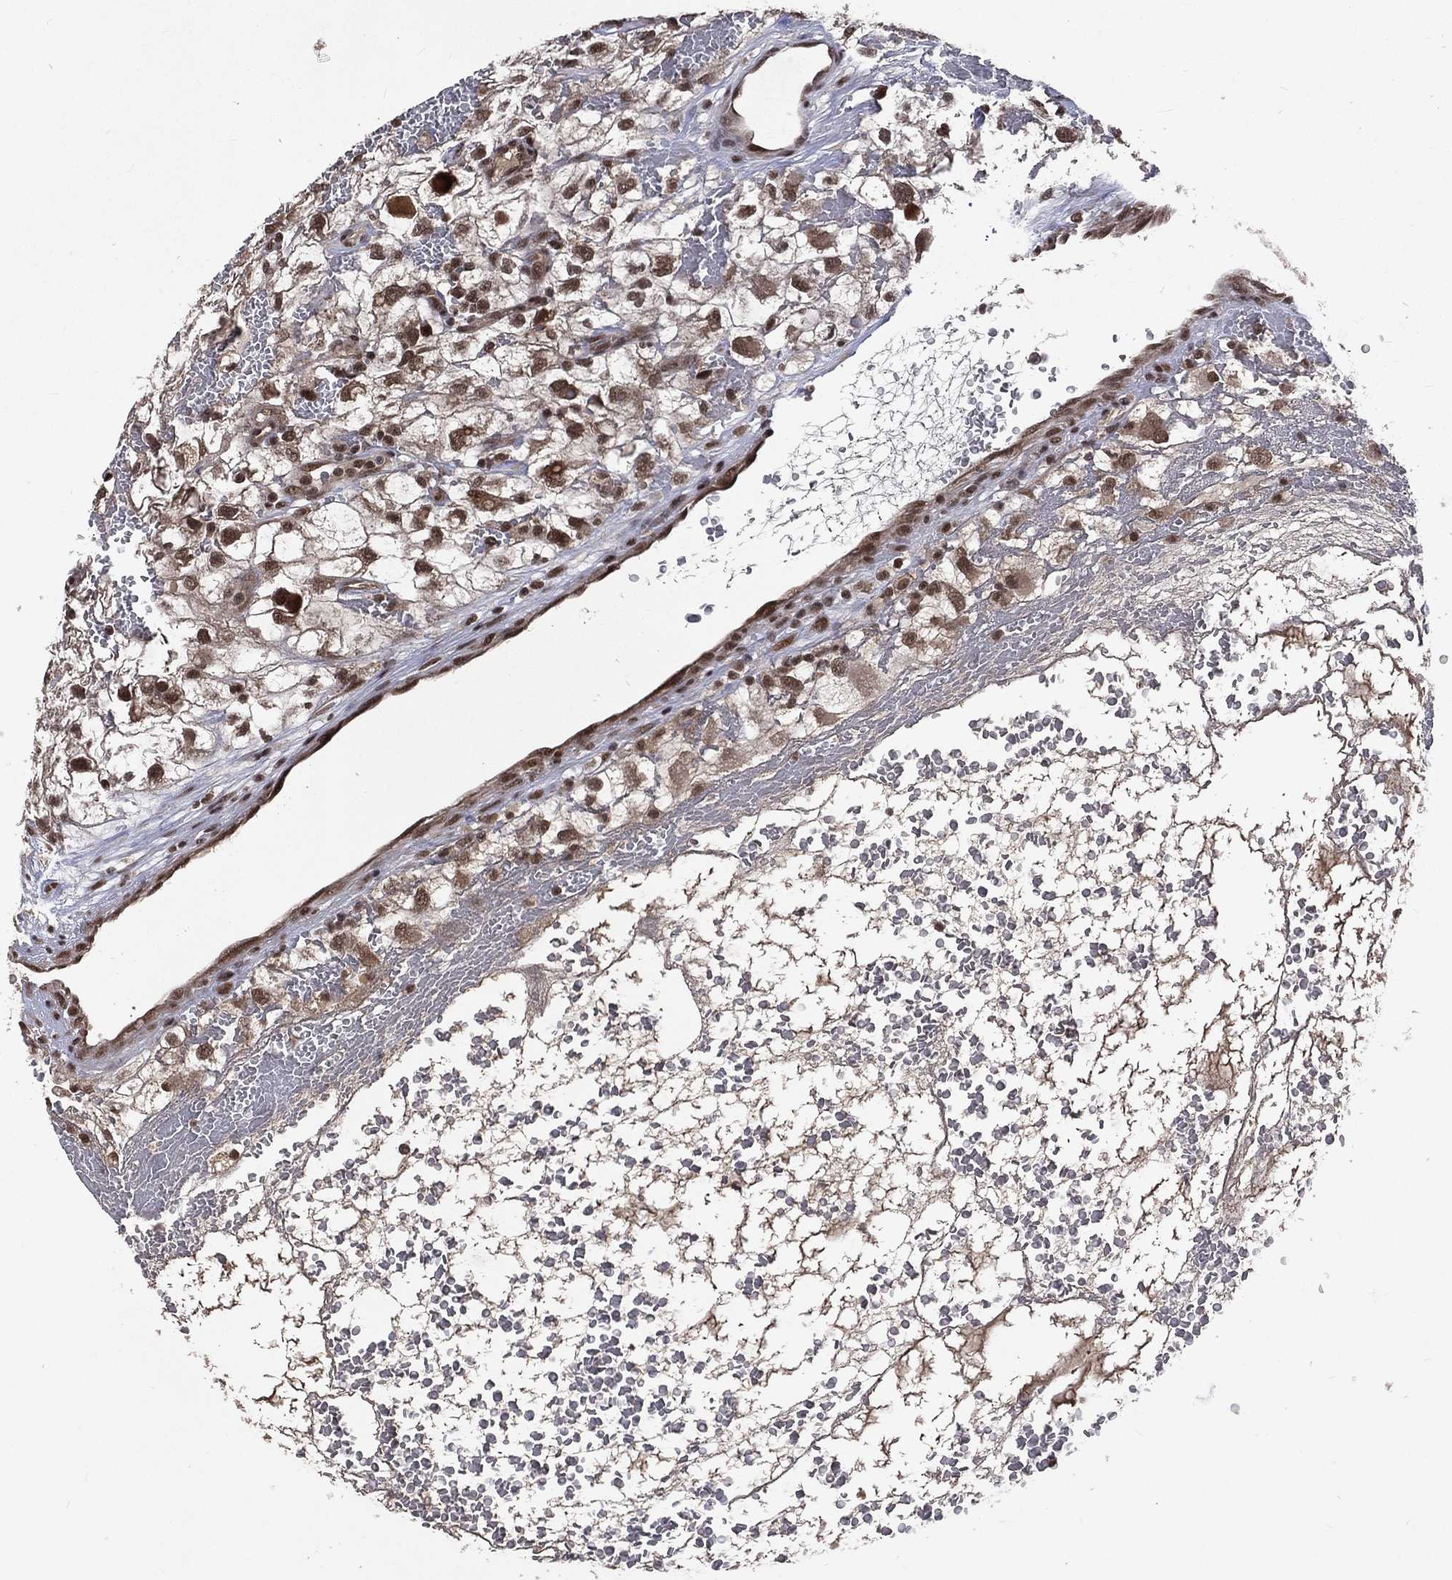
{"staining": {"intensity": "strong", "quantity": "25%-75%", "location": "nuclear"}, "tissue": "renal cancer", "cell_type": "Tumor cells", "image_type": "cancer", "snomed": [{"axis": "morphology", "description": "Adenocarcinoma, NOS"}, {"axis": "topography", "description": "Kidney"}], "caption": "This micrograph displays IHC staining of human adenocarcinoma (renal), with high strong nuclear expression in about 25%-75% of tumor cells.", "gene": "DMAP1", "patient": {"sex": "male", "age": 59}}